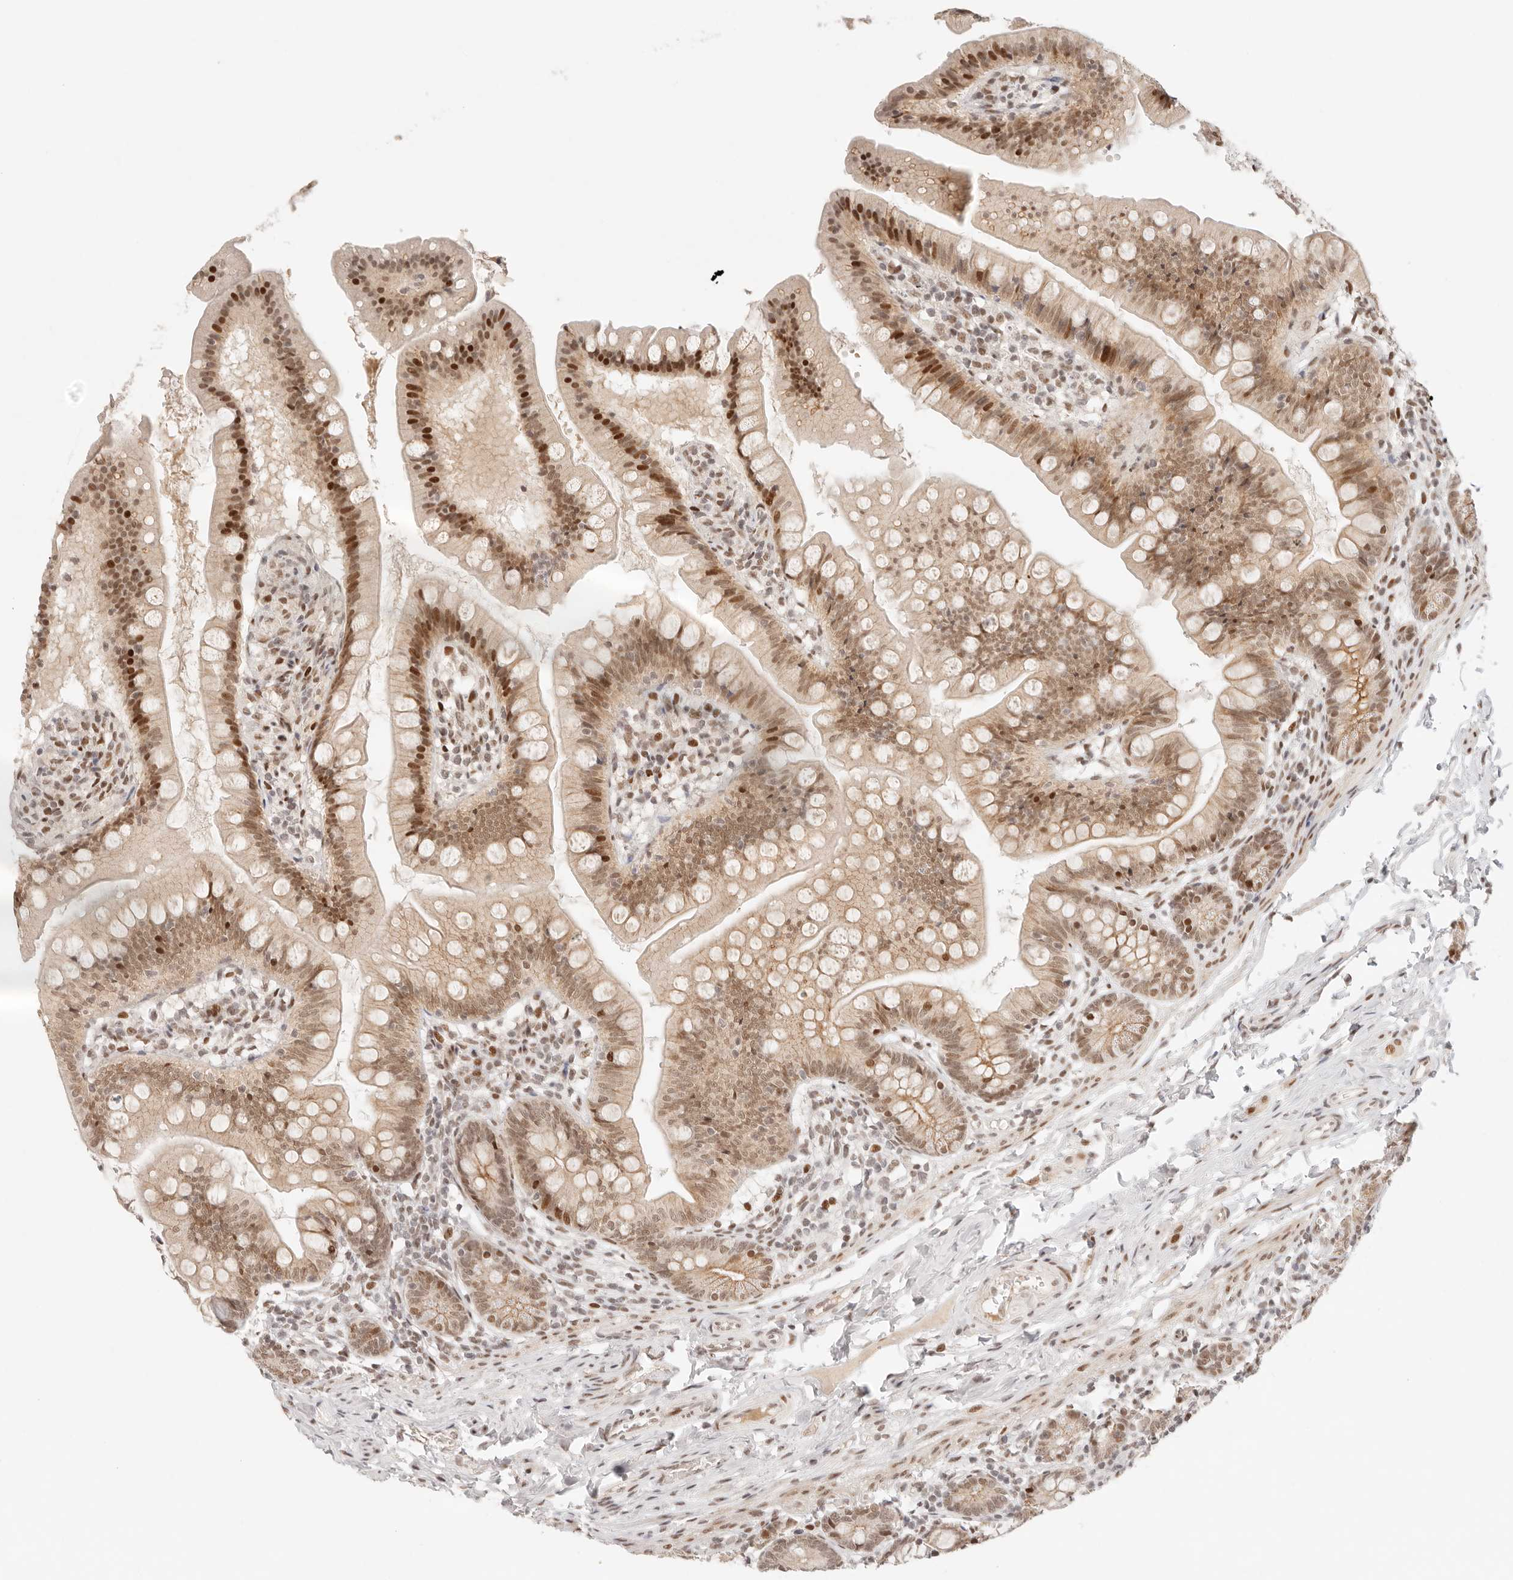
{"staining": {"intensity": "strong", "quantity": "25%-75%", "location": "cytoplasmic/membranous,nuclear"}, "tissue": "small intestine", "cell_type": "Glandular cells", "image_type": "normal", "snomed": [{"axis": "morphology", "description": "Normal tissue, NOS"}, {"axis": "topography", "description": "Small intestine"}], "caption": "This is an image of IHC staining of normal small intestine, which shows strong staining in the cytoplasmic/membranous,nuclear of glandular cells.", "gene": "HOXC5", "patient": {"sex": "male", "age": 7}}